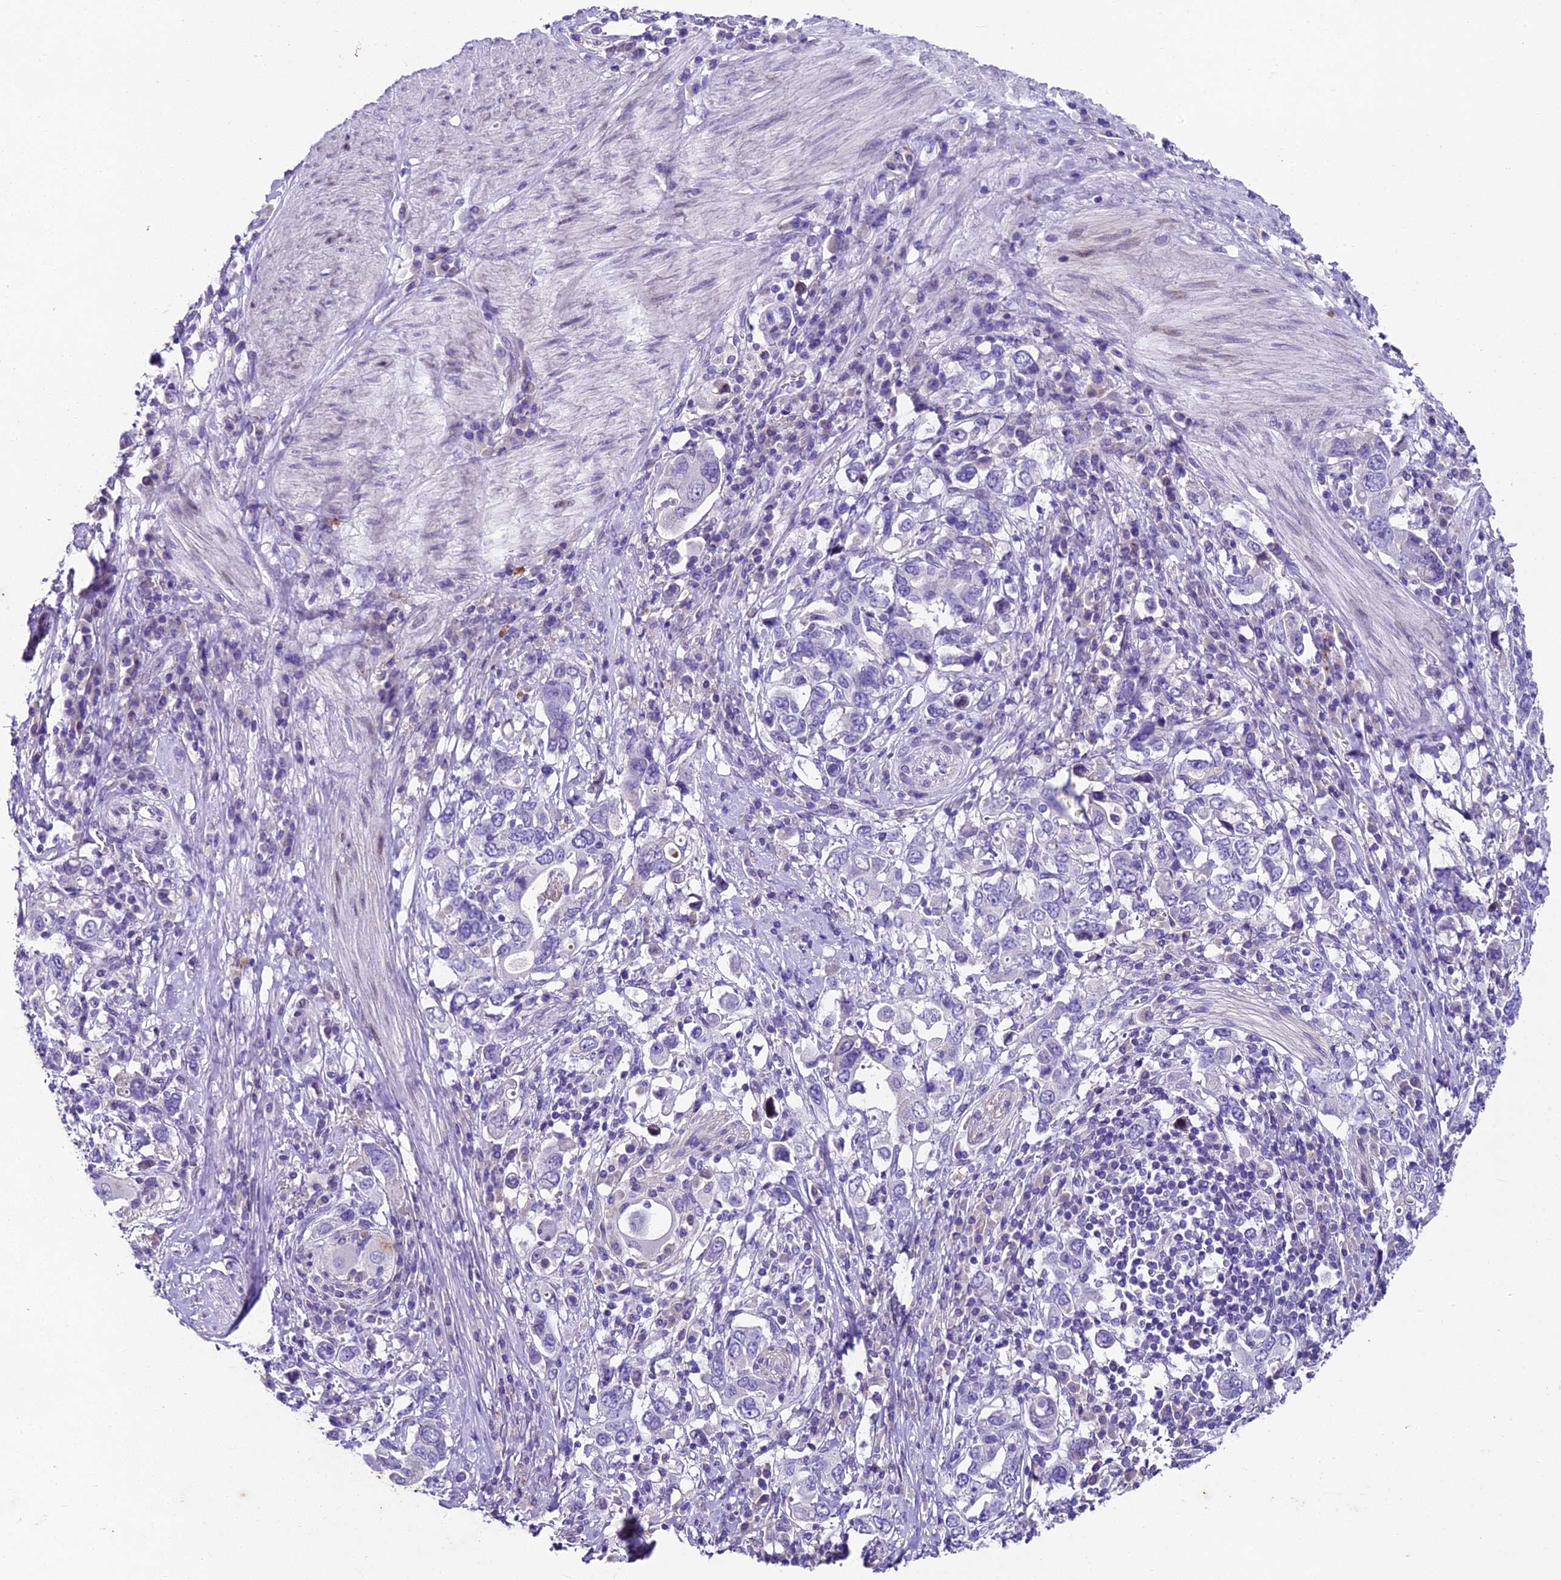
{"staining": {"intensity": "negative", "quantity": "none", "location": "none"}, "tissue": "stomach cancer", "cell_type": "Tumor cells", "image_type": "cancer", "snomed": [{"axis": "morphology", "description": "Adenocarcinoma, NOS"}, {"axis": "topography", "description": "Stomach, upper"}, {"axis": "topography", "description": "Stomach"}], "caption": "A micrograph of stomach adenocarcinoma stained for a protein reveals no brown staining in tumor cells.", "gene": "IFT140", "patient": {"sex": "male", "age": 62}}